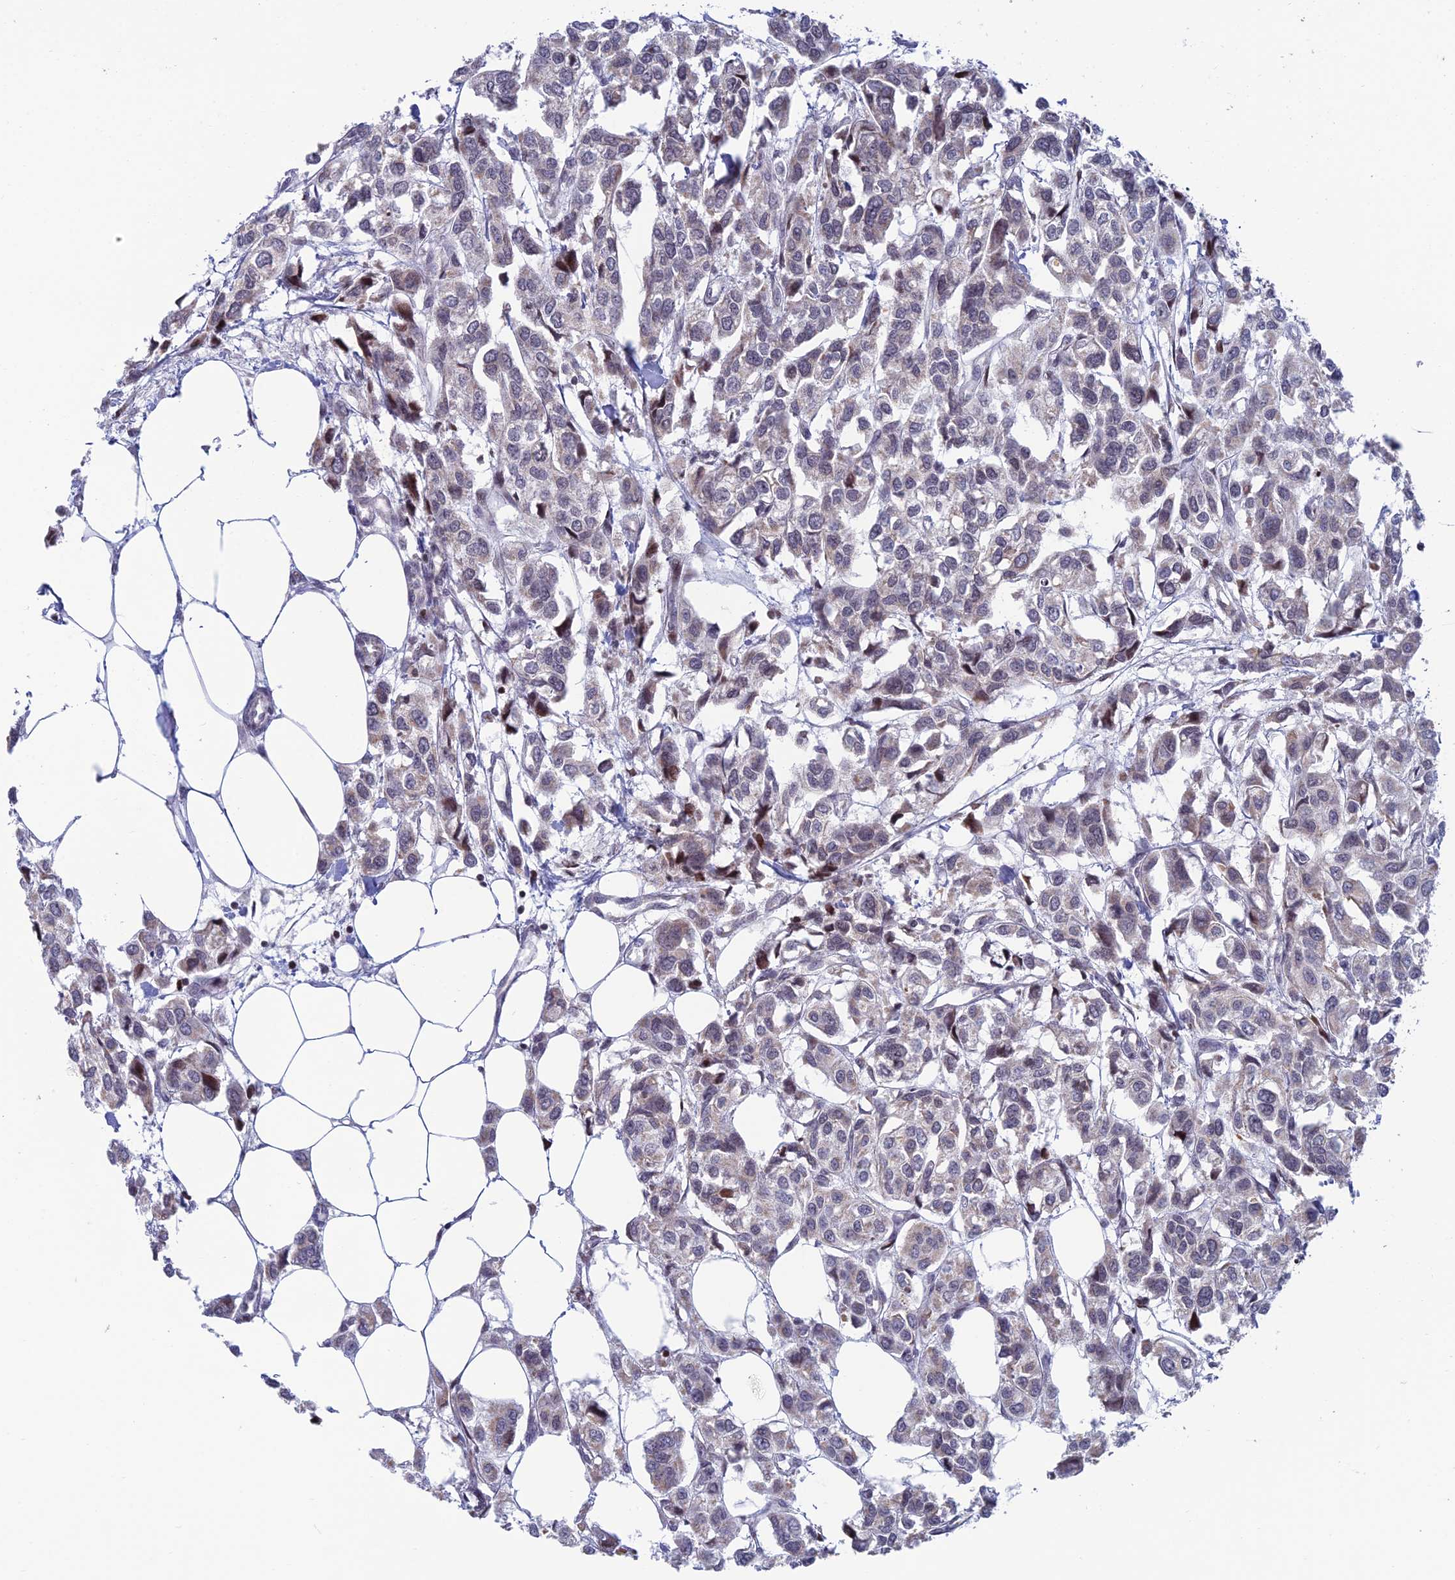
{"staining": {"intensity": "weak", "quantity": "<25%", "location": "cytoplasmic/membranous"}, "tissue": "urothelial cancer", "cell_type": "Tumor cells", "image_type": "cancer", "snomed": [{"axis": "morphology", "description": "Urothelial carcinoma, High grade"}, {"axis": "topography", "description": "Urinary bladder"}], "caption": "An IHC micrograph of urothelial carcinoma (high-grade) is shown. There is no staining in tumor cells of urothelial carcinoma (high-grade).", "gene": "AFF3", "patient": {"sex": "male", "age": 67}}